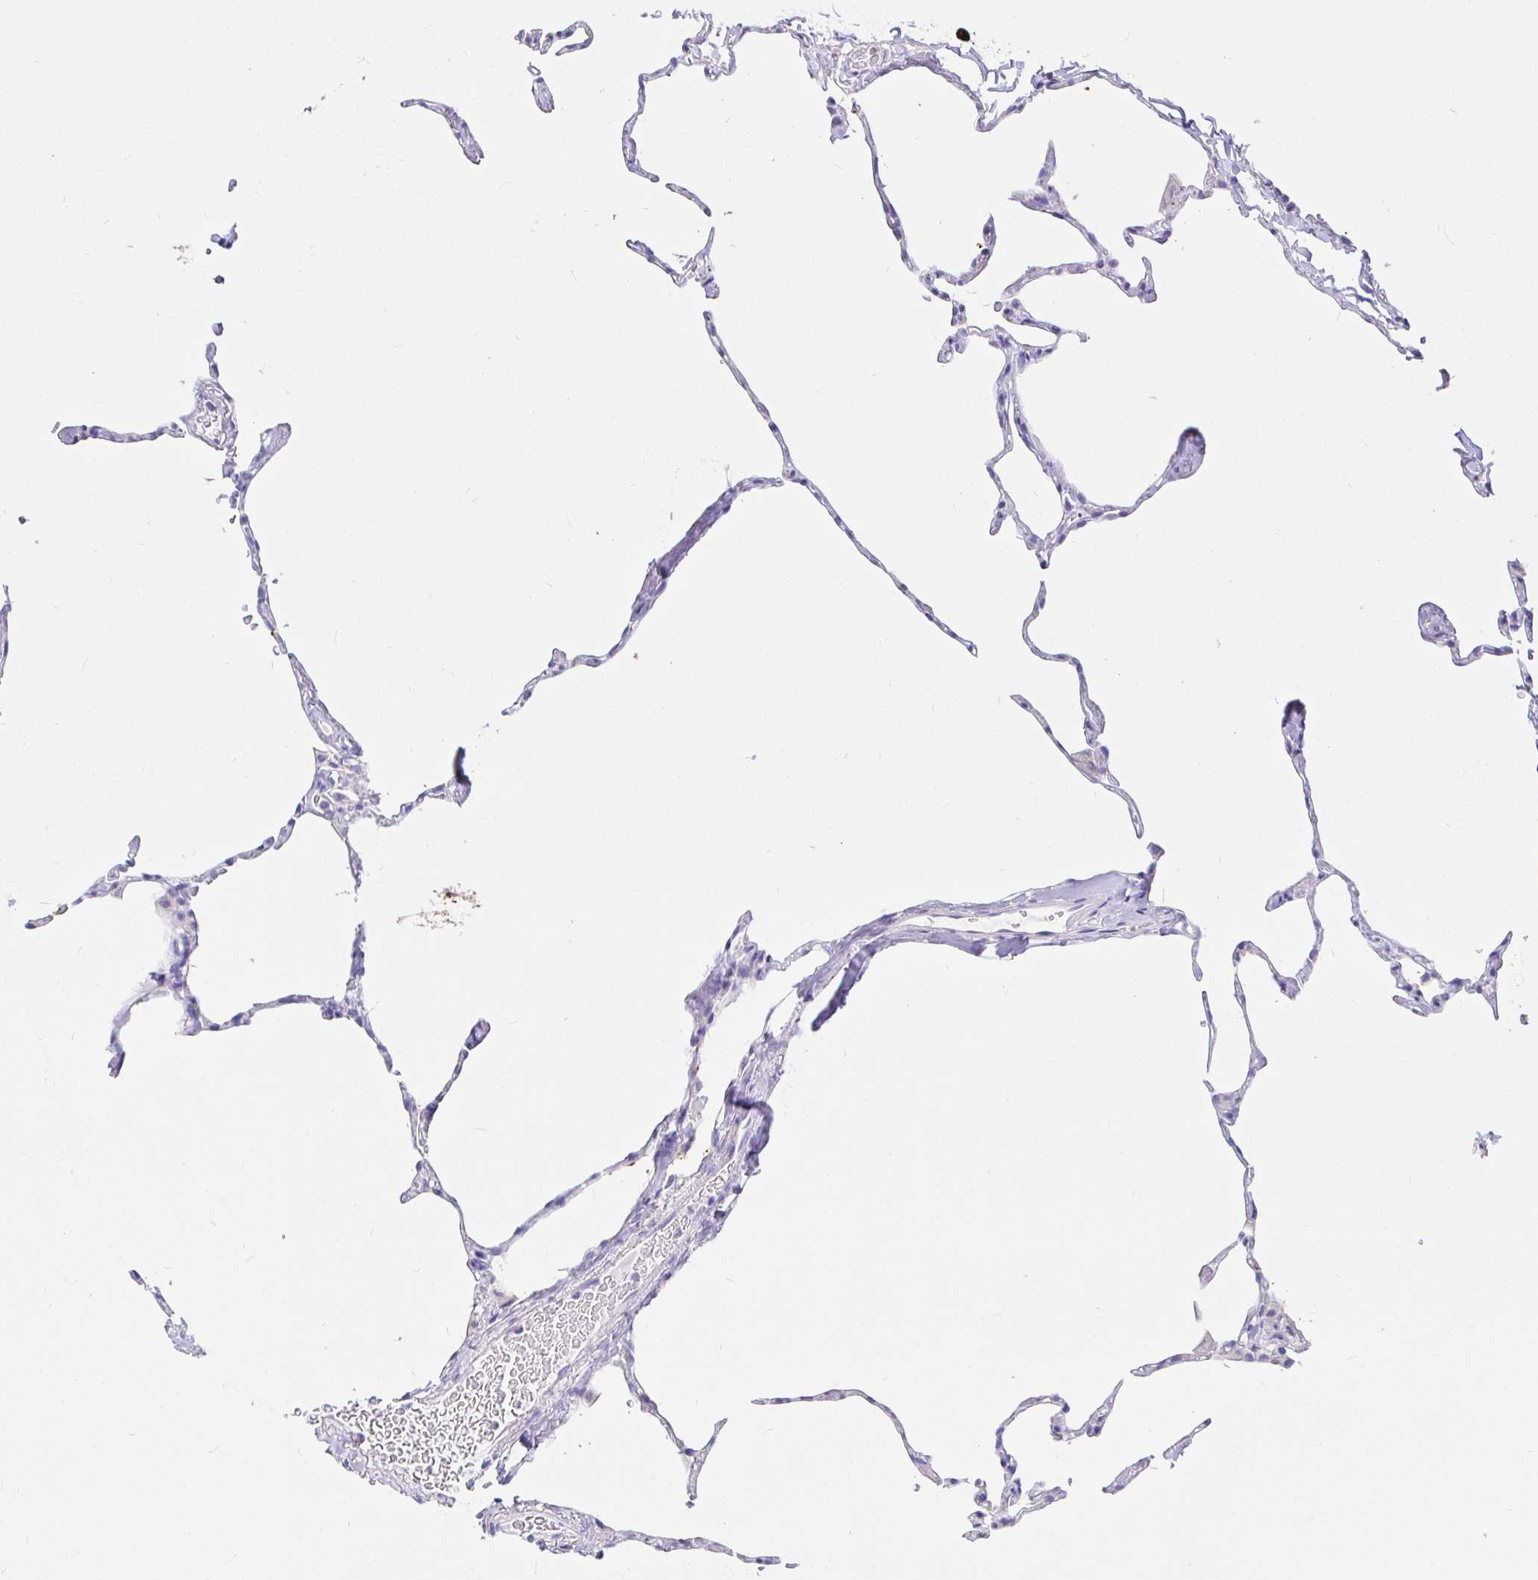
{"staining": {"intensity": "negative", "quantity": "none", "location": "none"}, "tissue": "lung", "cell_type": "Alveolar cells", "image_type": "normal", "snomed": [{"axis": "morphology", "description": "Normal tissue, NOS"}, {"axis": "topography", "description": "Lung"}], "caption": "An immunohistochemistry (IHC) histopathology image of unremarkable lung is shown. There is no staining in alveolar cells of lung.", "gene": "CCDC62", "patient": {"sex": "male", "age": 65}}